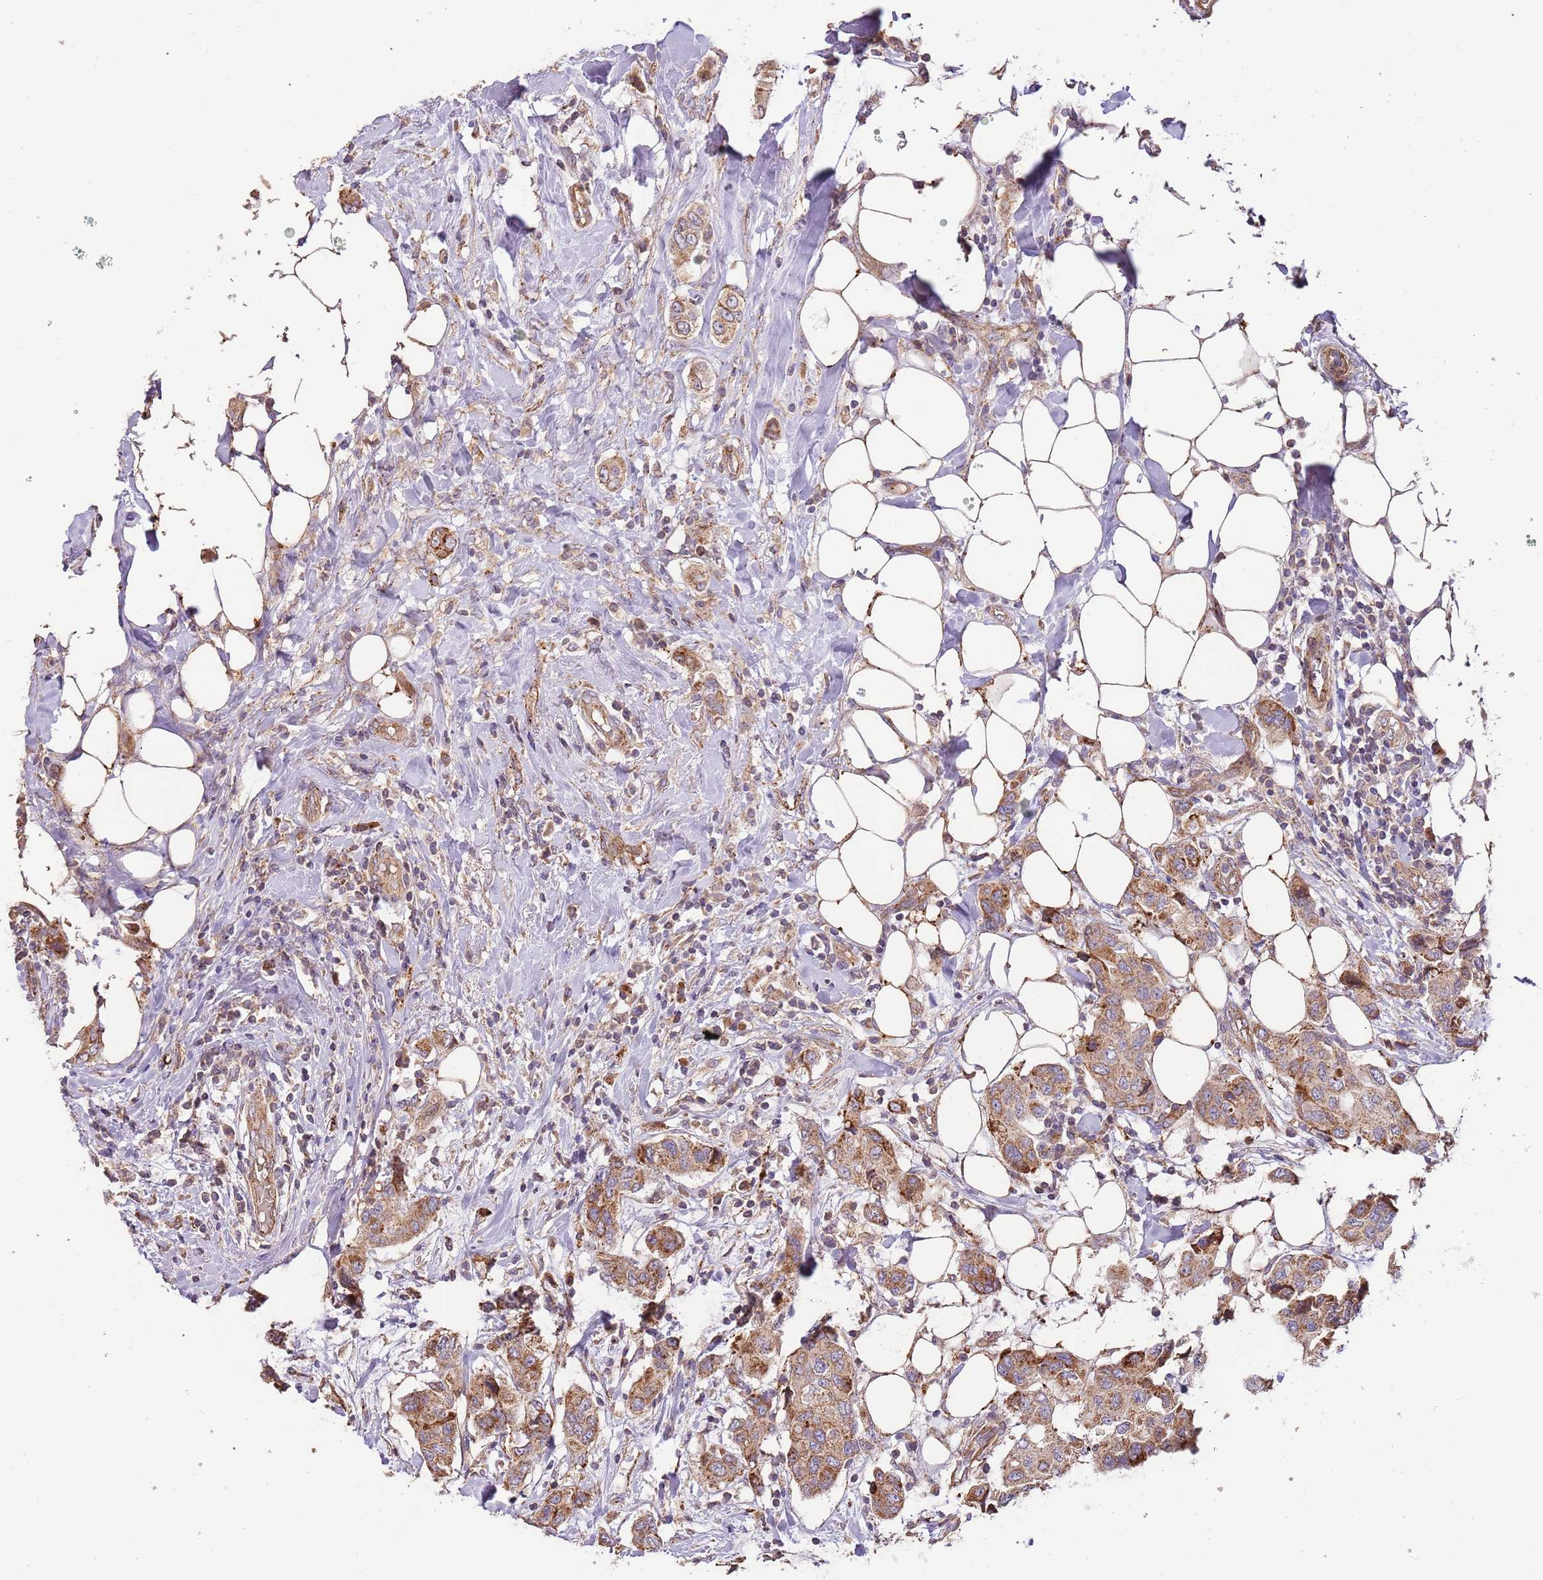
{"staining": {"intensity": "moderate", "quantity": ">75%", "location": "cytoplasmic/membranous"}, "tissue": "breast cancer", "cell_type": "Tumor cells", "image_type": "cancer", "snomed": [{"axis": "morphology", "description": "Lobular carcinoma"}, {"axis": "topography", "description": "Breast"}], "caption": "DAB (3,3'-diaminobenzidine) immunohistochemical staining of human lobular carcinoma (breast) demonstrates moderate cytoplasmic/membranous protein positivity in approximately >75% of tumor cells.", "gene": "DOCK6", "patient": {"sex": "female", "age": 51}}